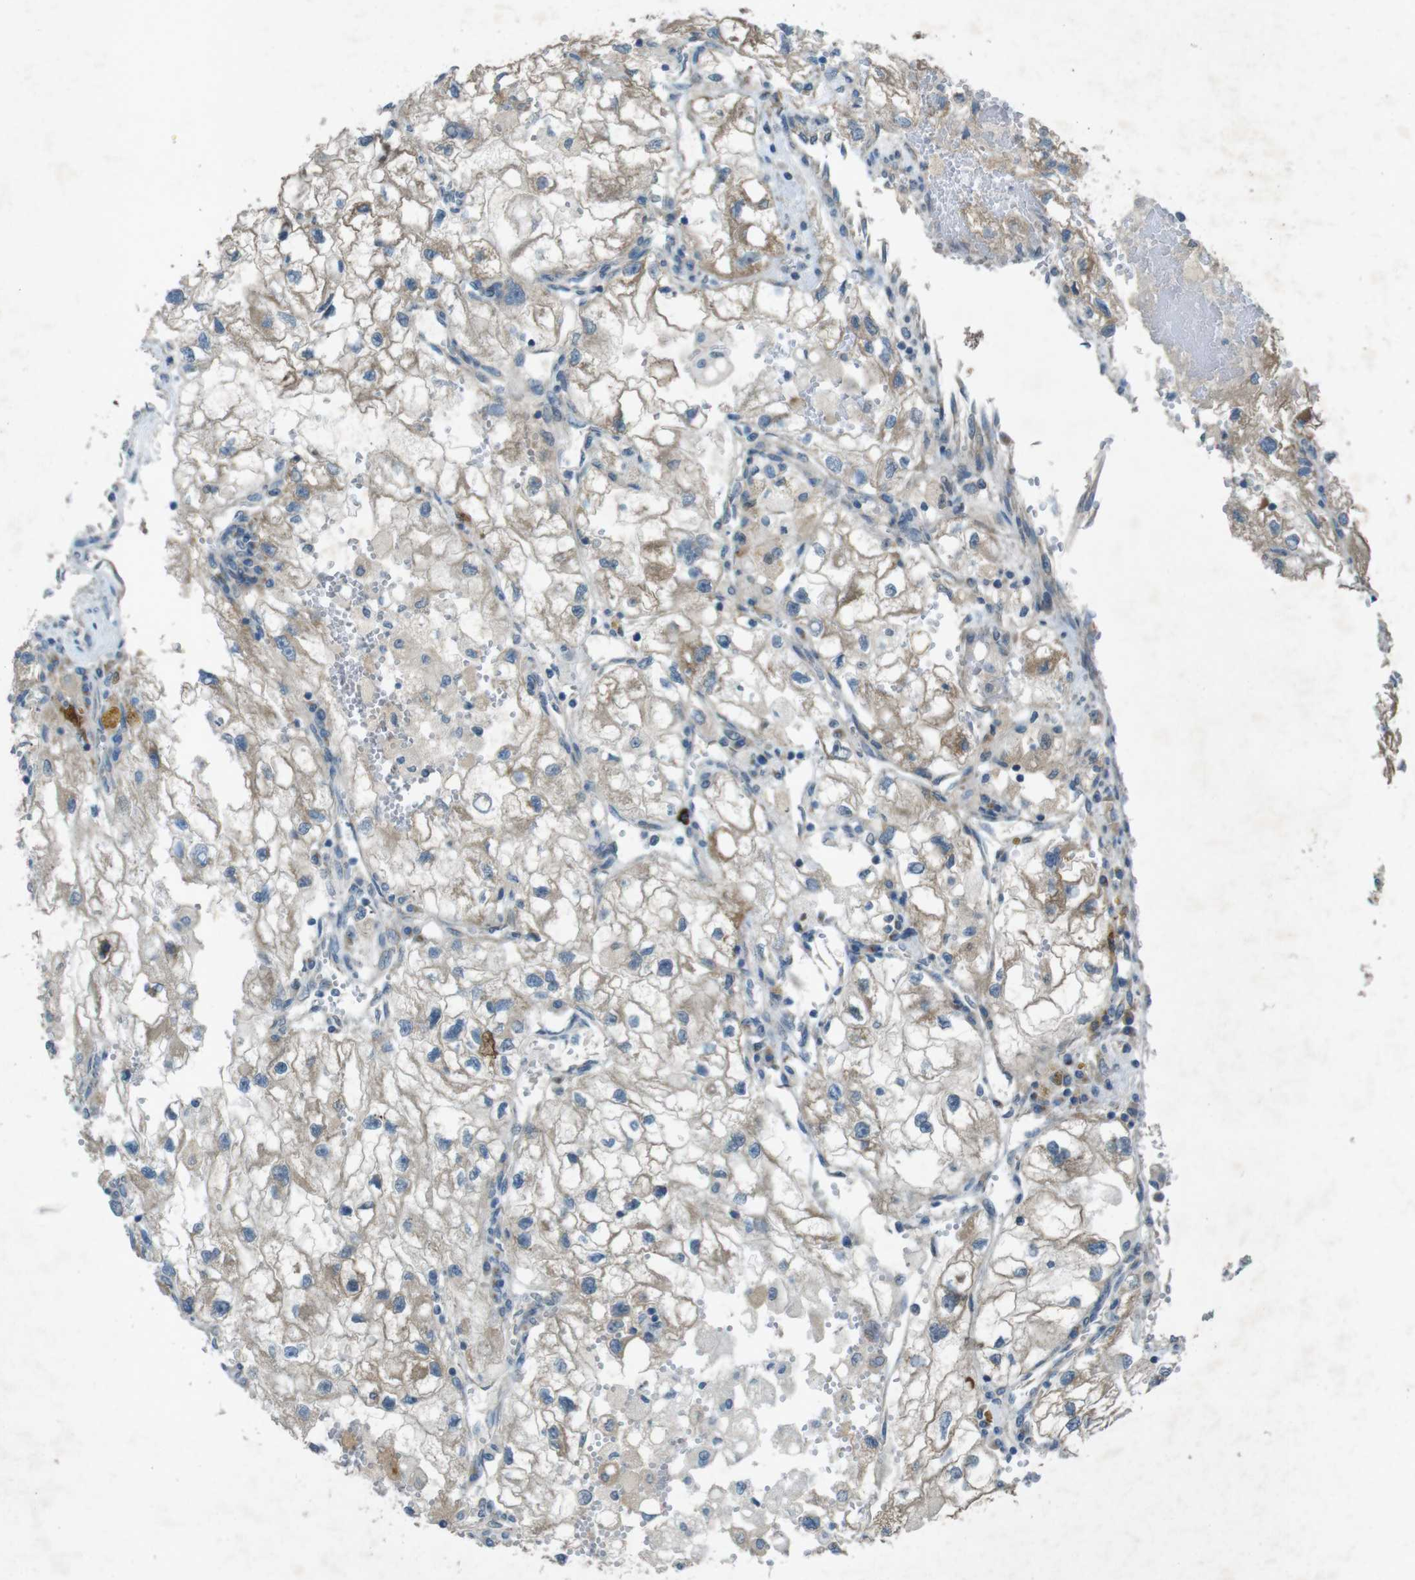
{"staining": {"intensity": "weak", "quantity": ">75%", "location": "cytoplasmic/membranous"}, "tissue": "renal cancer", "cell_type": "Tumor cells", "image_type": "cancer", "snomed": [{"axis": "morphology", "description": "Adenocarcinoma, NOS"}, {"axis": "topography", "description": "Kidney"}], "caption": "This image reveals adenocarcinoma (renal) stained with IHC to label a protein in brown. The cytoplasmic/membranous of tumor cells show weak positivity for the protein. Nuclei are counter-stained blue.", "gene": "TMEM41B", "patient": {"sex": "female", "age": 70}}